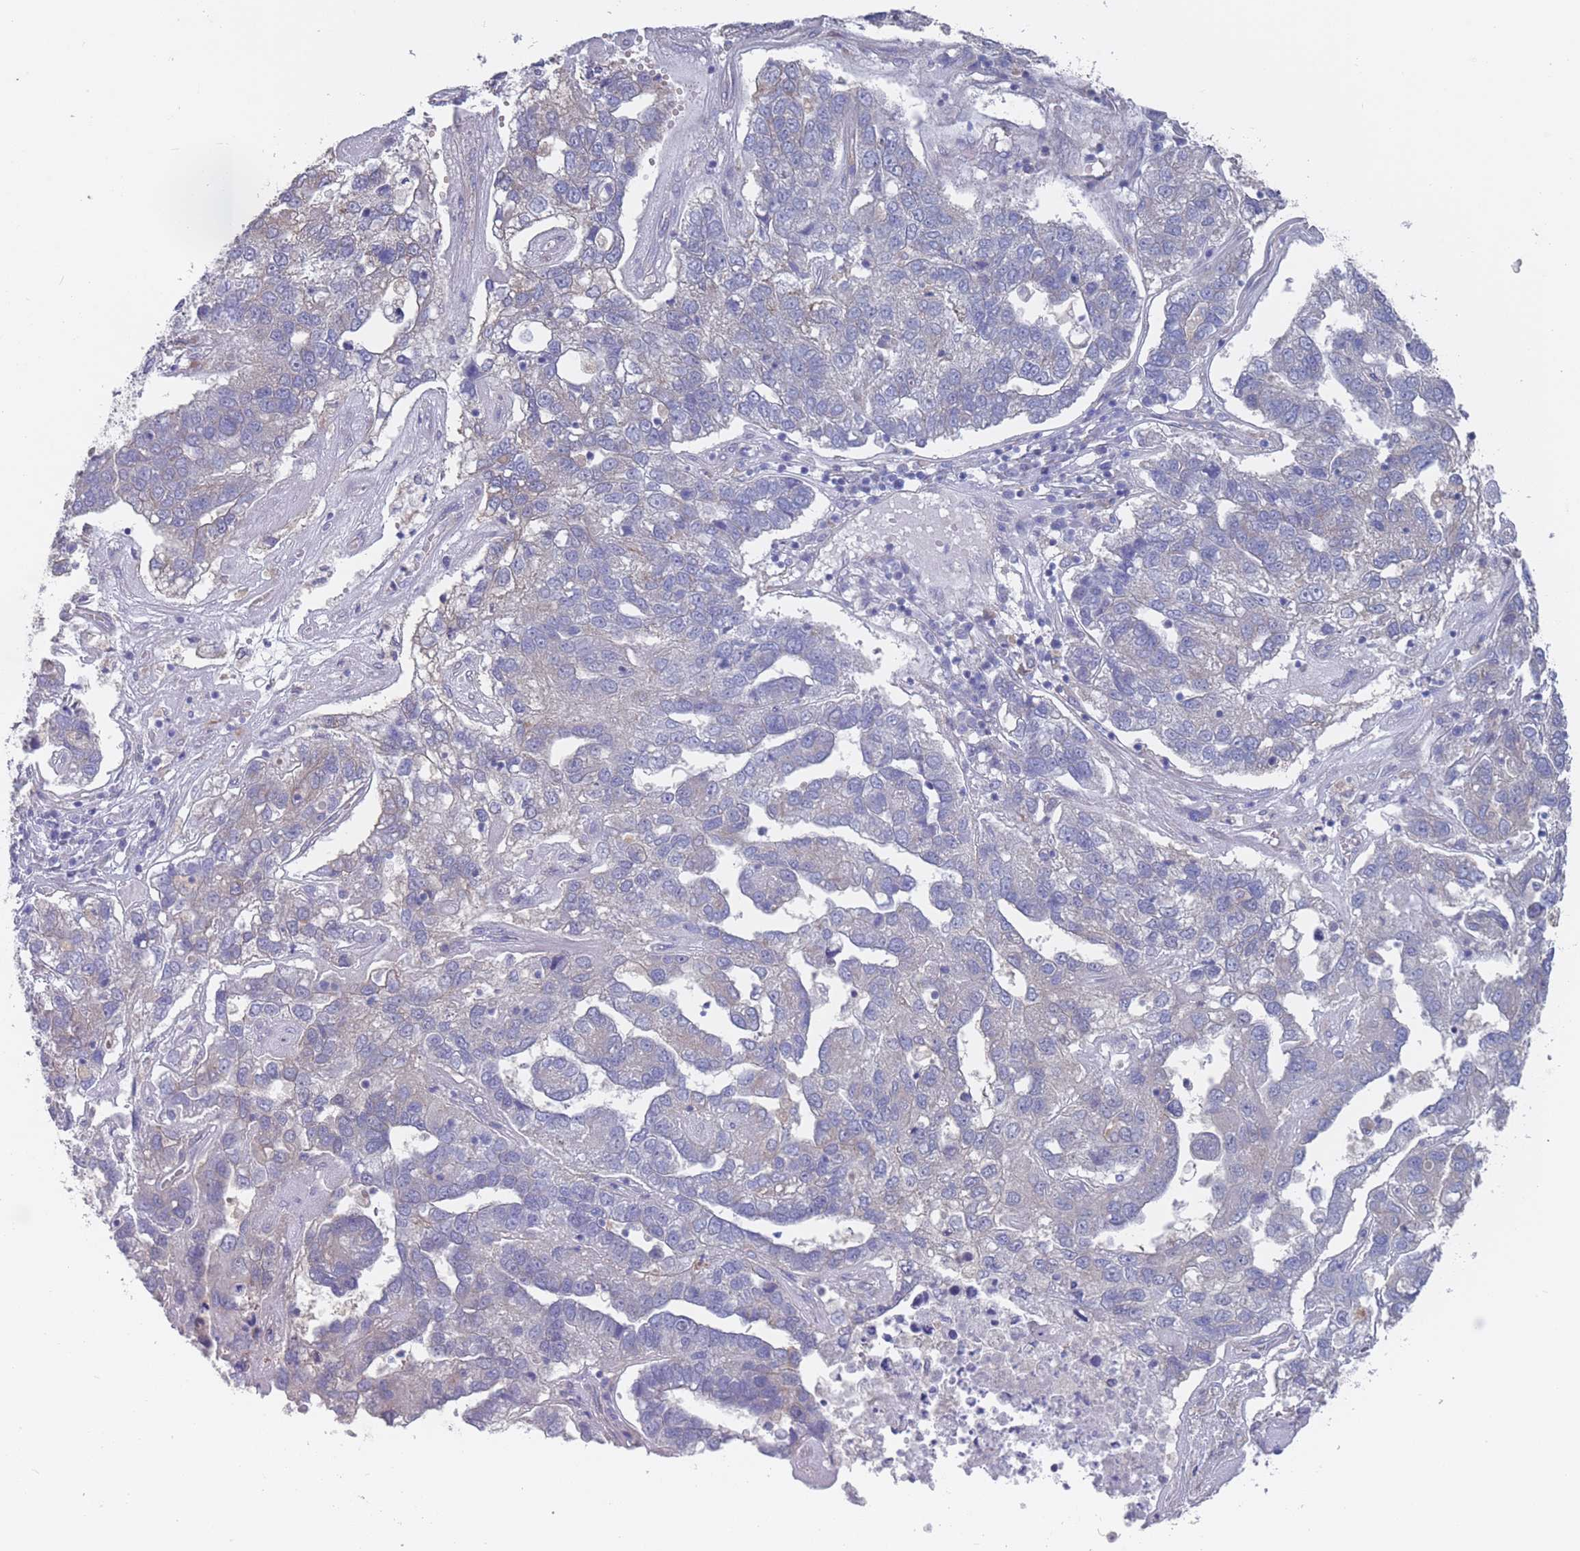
{"staining": {"intensity": "negative", "quantity": "none", "location": "none"}, "tissue": "pancreatic cancer", "cell_type": "Tumor cells", "image_type": "cancer", "snomed": [{"axis": "morphology", "description": "Adenocarcinoma, NOS"}, {"axis": "topography", "description": "Pancreas"}], "caption": "A high-resolution micrograph shows immunohistochemistry (IHC) staining of pancreatic adenocarcinoma, which reveals no significant staining in tumor cells.", "gene": "SLC1A6", "patient": {"sex": "female", "age": 61}}